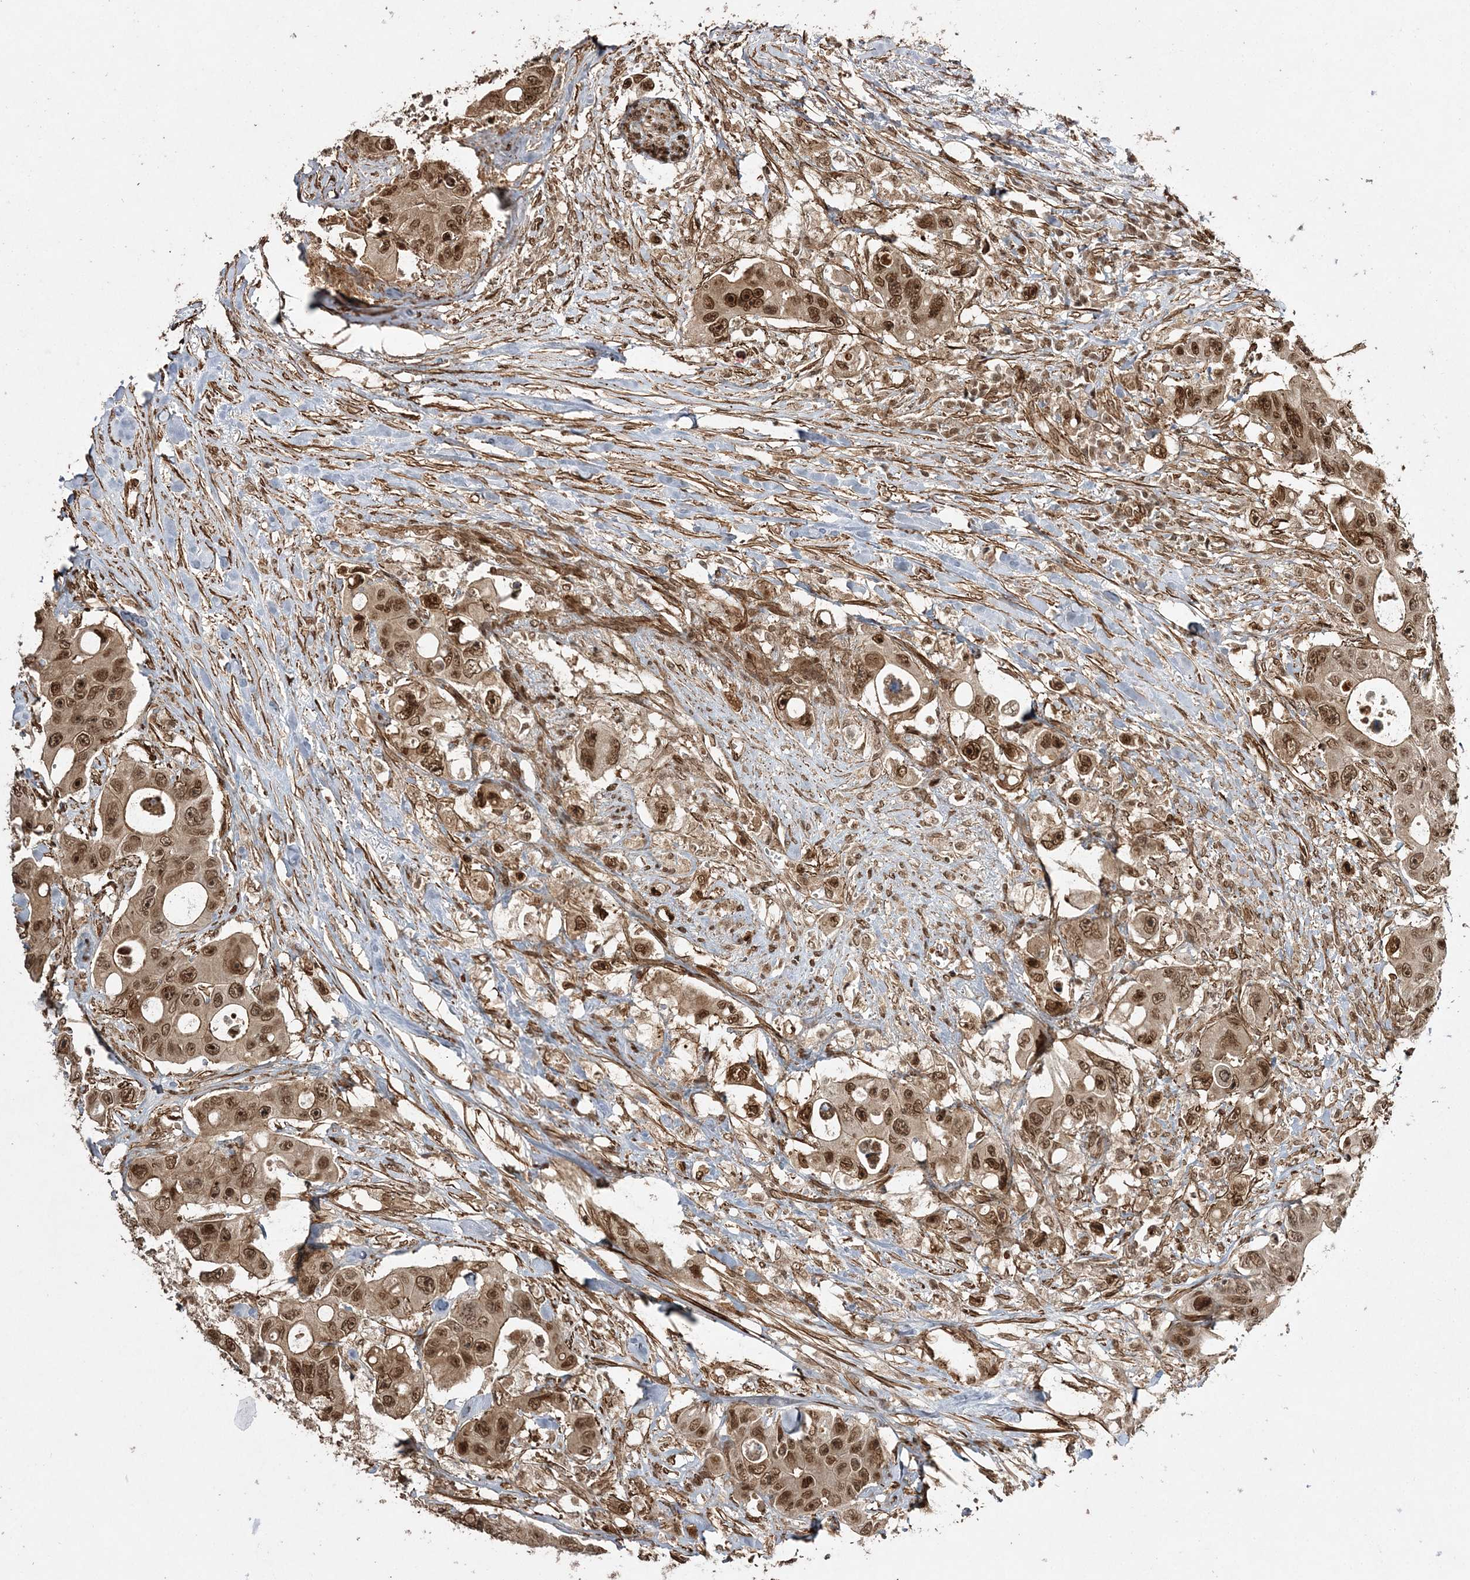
{"staining": {"intensity": "moderate", "quantity": ">75%", "location": "cytoplasmic/membranous,nuclear"}, "tissue": "colorectal cancer", "cell_type": "Tumor cells", "image_type": "cancer", "snomed": [{"axis": "morphology", "description": "Adenocarcinoma, NOS"}, {"axis": "topography", "description": "Colon"}], "caption": "DAB (3,3'-diaminobenzidine) immunohistochemical staining of human adenocarcinoma (colorectal) demonstrates moderate cytoplasmic/membranous and nuclear protein staining in approximately >75% of tumor cells.", "gene": "ETAA1", "patient": {"sex": "female", "age": 46}}